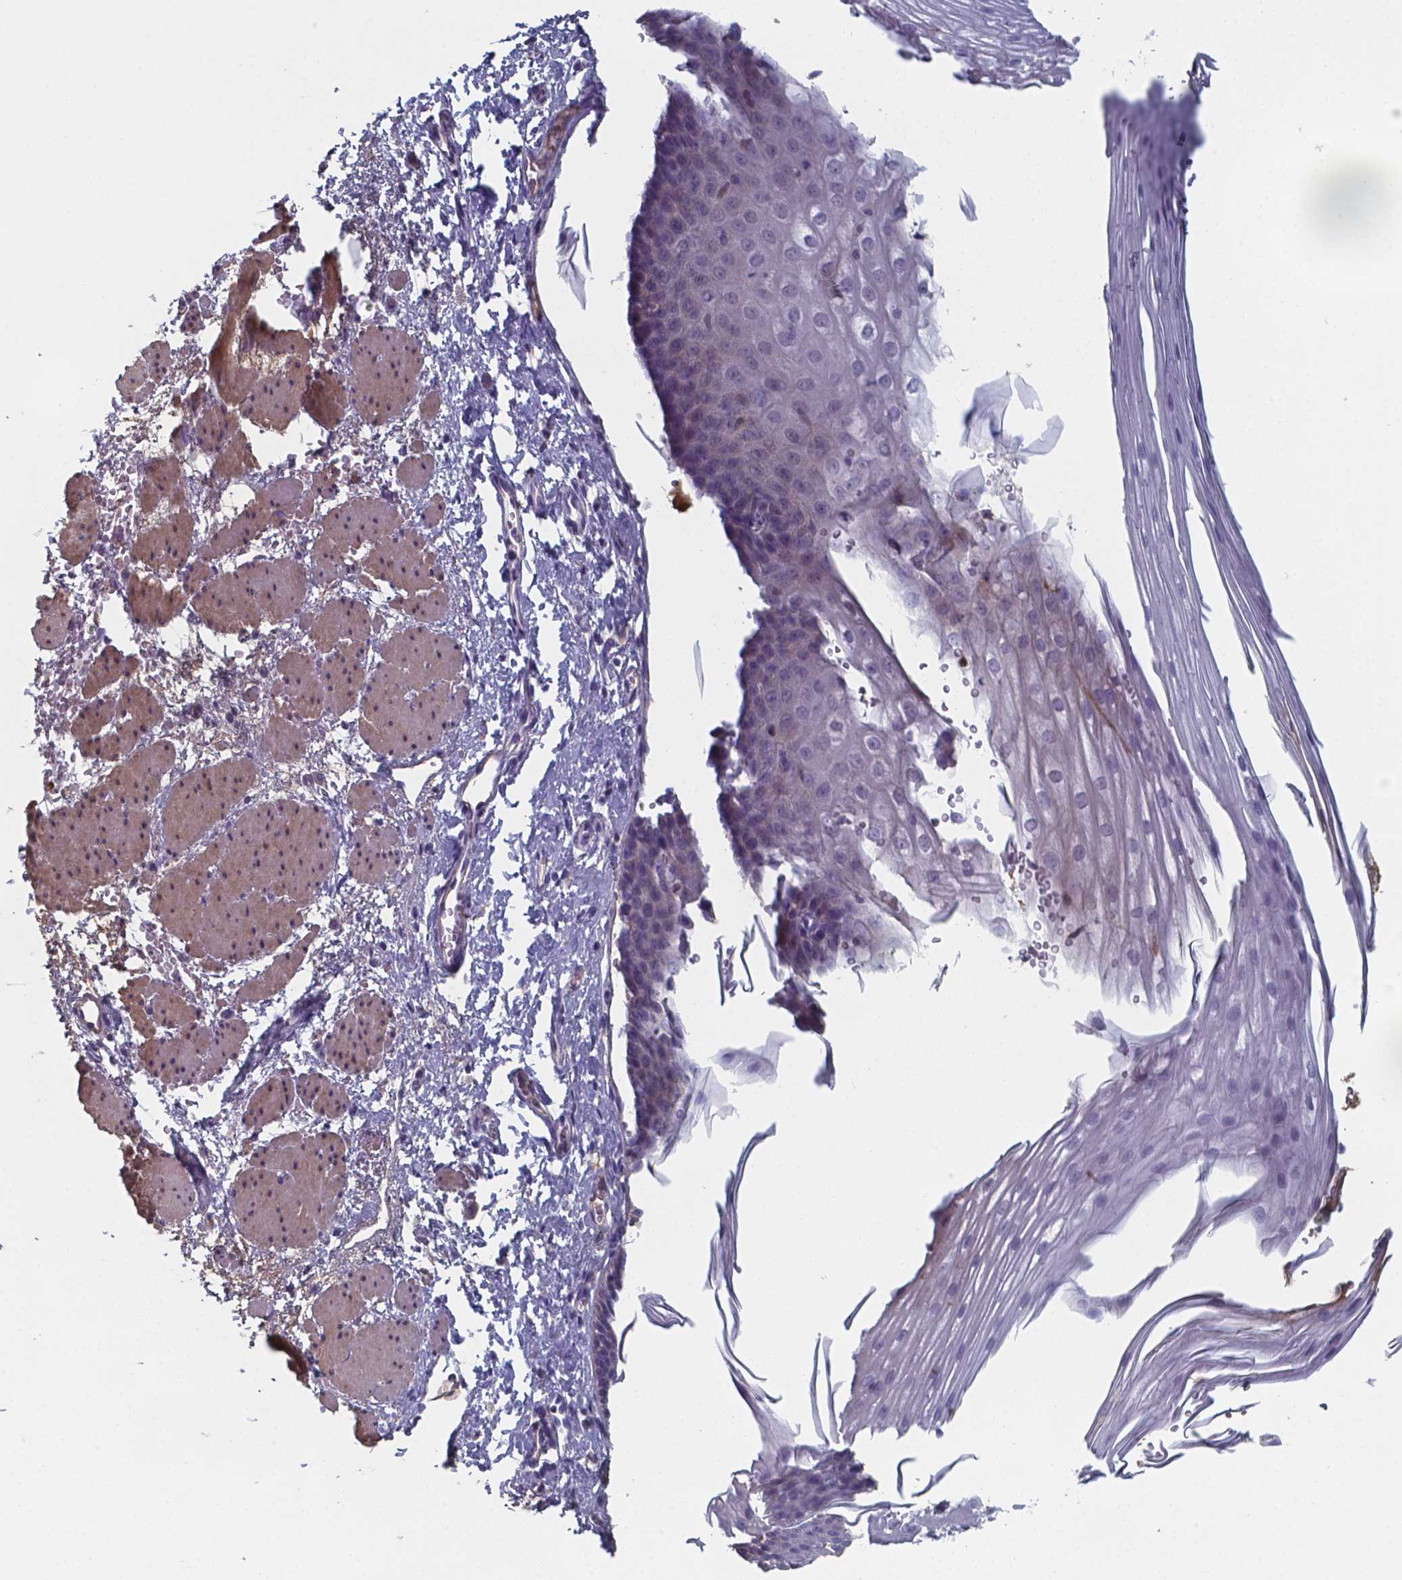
{"staining": {"intensity": "negative", "quantity": "none", "location": "none"}, "tissue": "esophagus", "cell_type": "Squamous epithelial cells", "image_type": "normal", "snomed": [{"axis": "morphology", "description": "Normal tissue, NOS"}, {"axis": "topography", "description": "Esophagus"}], "caption": "Immunohistochemistry image of unremarkable esophagus stained for a protein (brown), which reveals no staining in squamous epithelial cells.", "gene": "BTBD17", "patient": {"sex": "male", "age": 62}}